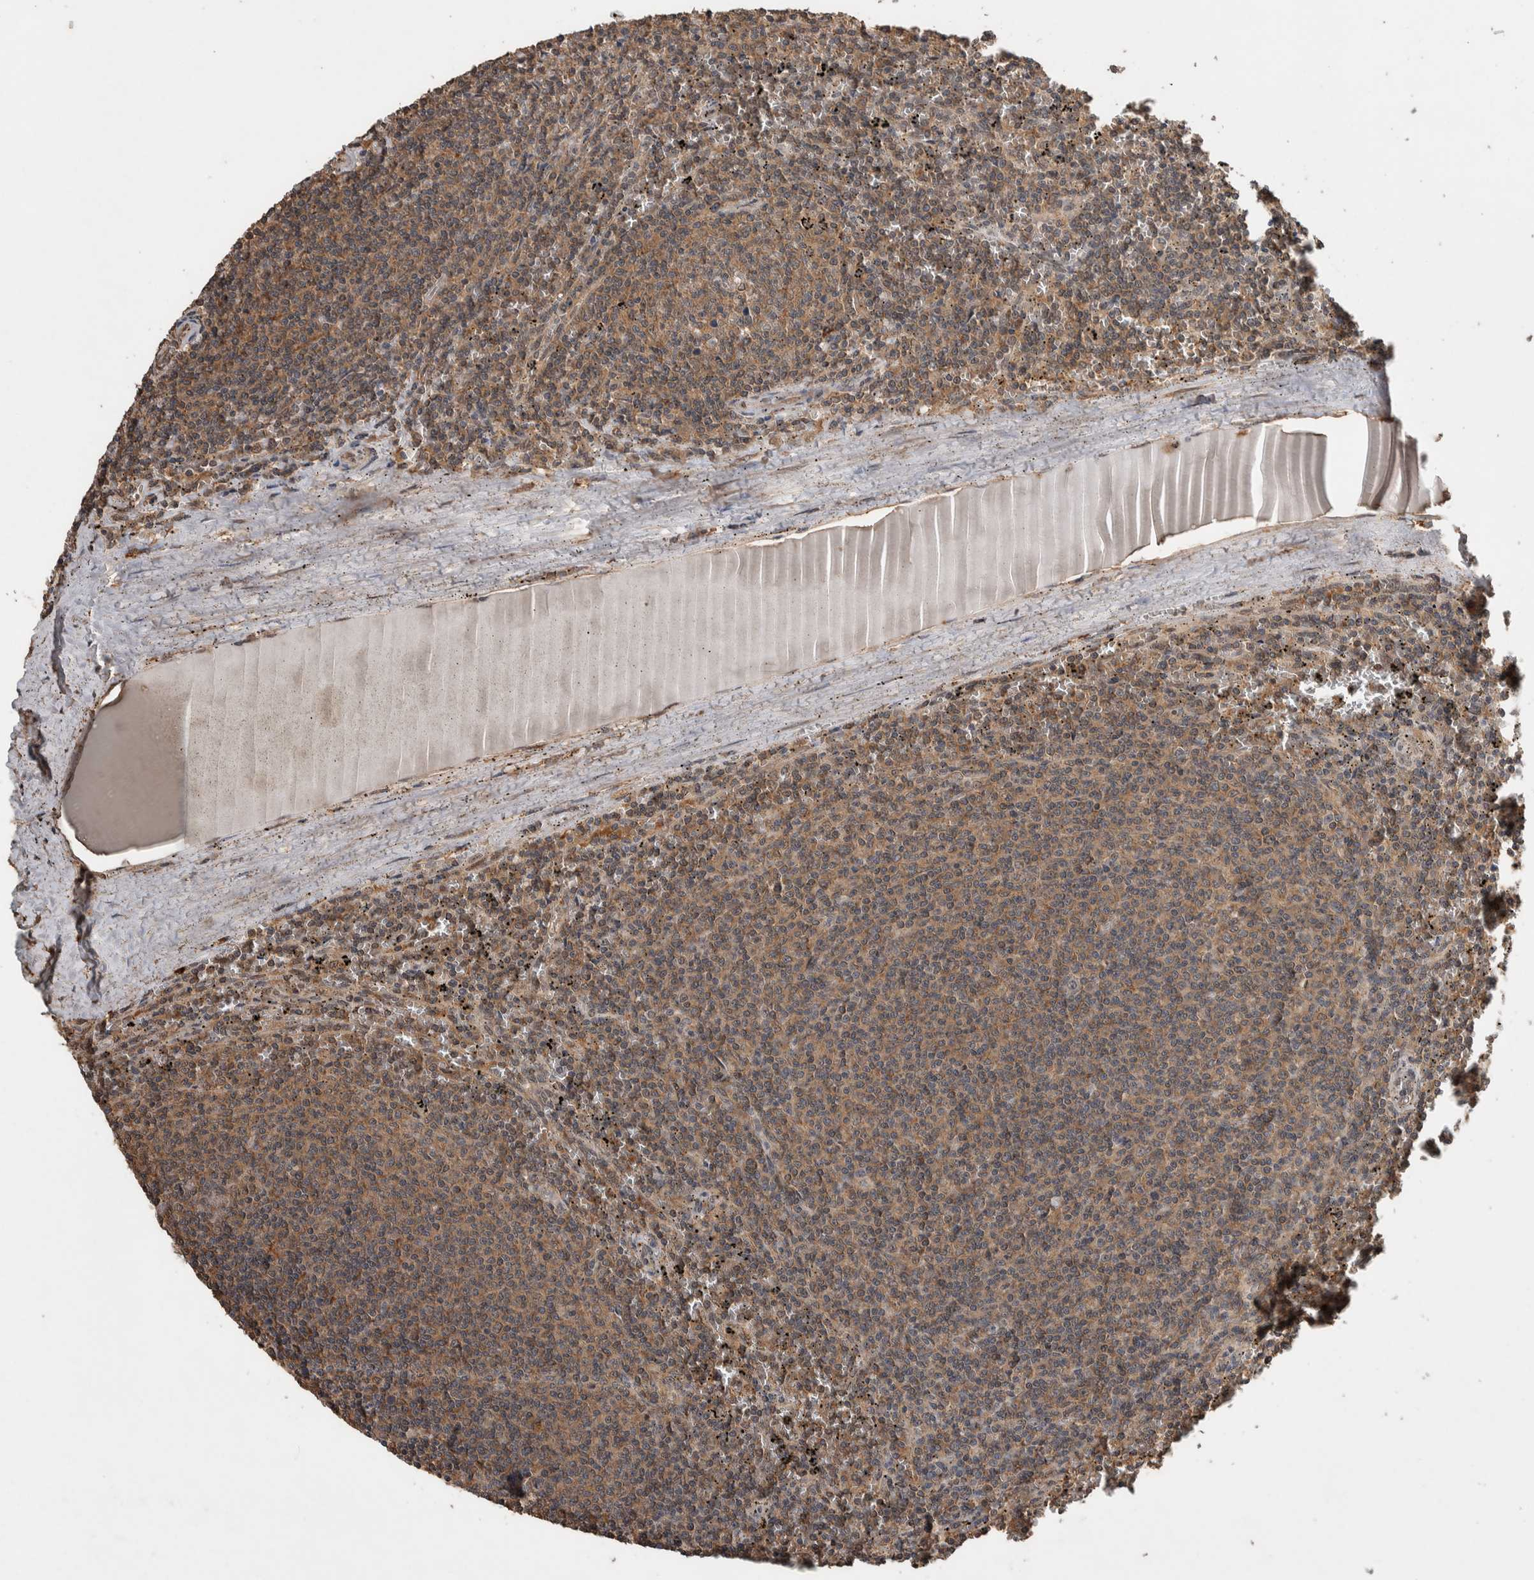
{"staining": {"intensity": "moderate", "quantity": ">75%", "location": "cytoplasmic/membranous"}, "tissue": "lymphoma", "cell_type": "Tumor cells", "image_type": "cancer", "snomed": [{"axis": "morphology", "description": "Malignant lymphoma, non-Hodgkin's type, Low grade"}, {"axis": "topography", "description": "Spleen"}], "caption": "A high-resolution histopathology image shows immunohistochemistry staining of lymphoma, which reveals moderate cytoplasmic/membranous positivity in about >75% of tumor cells. (DAB (3,3'-diaminobenzidine) = brown stain, brightfield microscopy at high magnification).", "gene": "DVL2", "patient": {"sex": "female", "age": 50}}